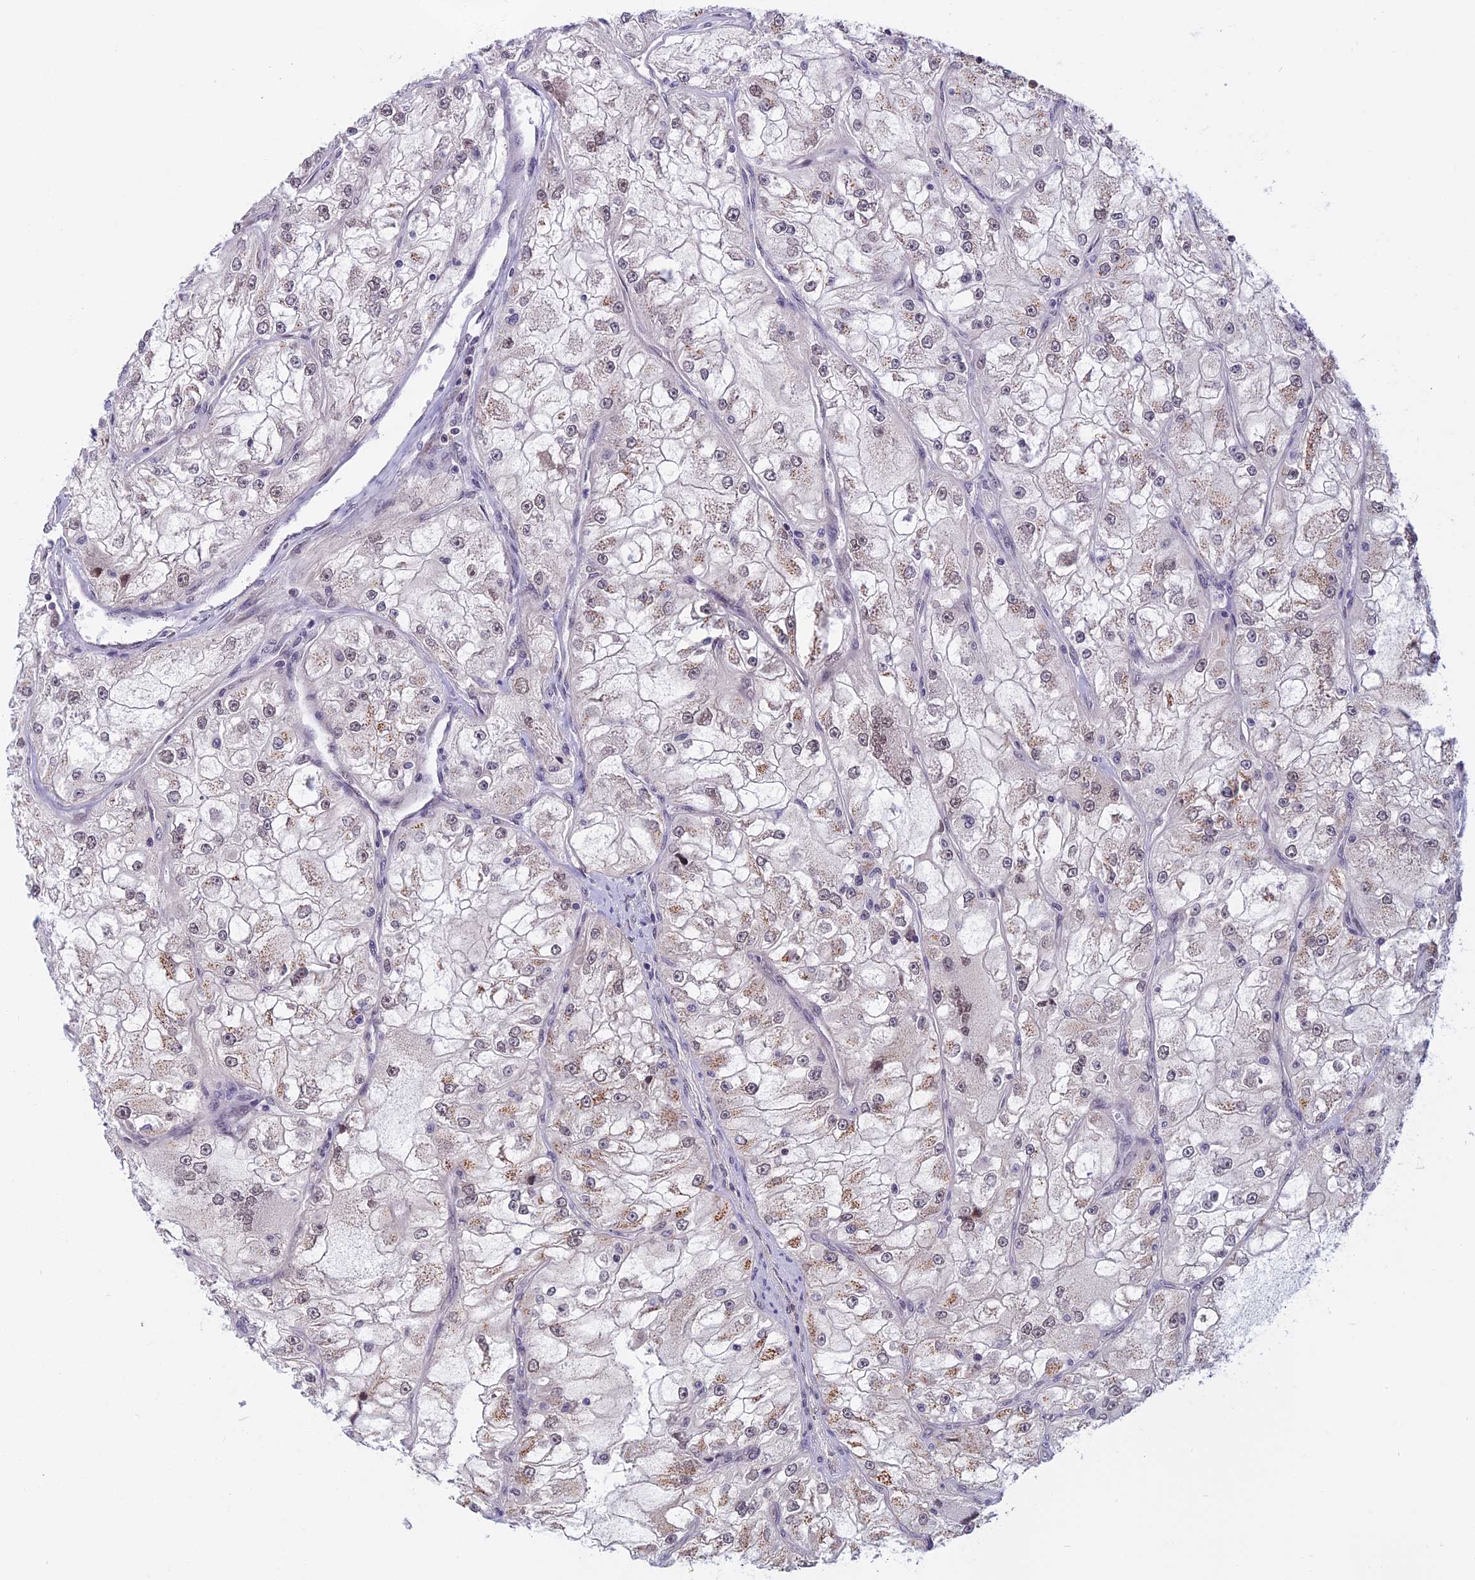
{"staining": {"intensity": "weak", "quantity": "25%-75%", "location": "cytoplasmic/membranous"}, "tissue": "renal cancer", "cell_type": "Tumor cells", "image_type": "cancer", "snomed": [{"axis": "morphology", "description": "Adenocarcinoma, NOS"}, {"axis": "topography", "description": "Kidney"}], "caption": "Renal adenocarcinoma was stained to show a protein in brown. There is low levels of weak cytoplasmic/membranous staining in about 25%-75% of tumor cells.", "gene": "CCDC113", "patient": {"sex": "female", "age": 72}}